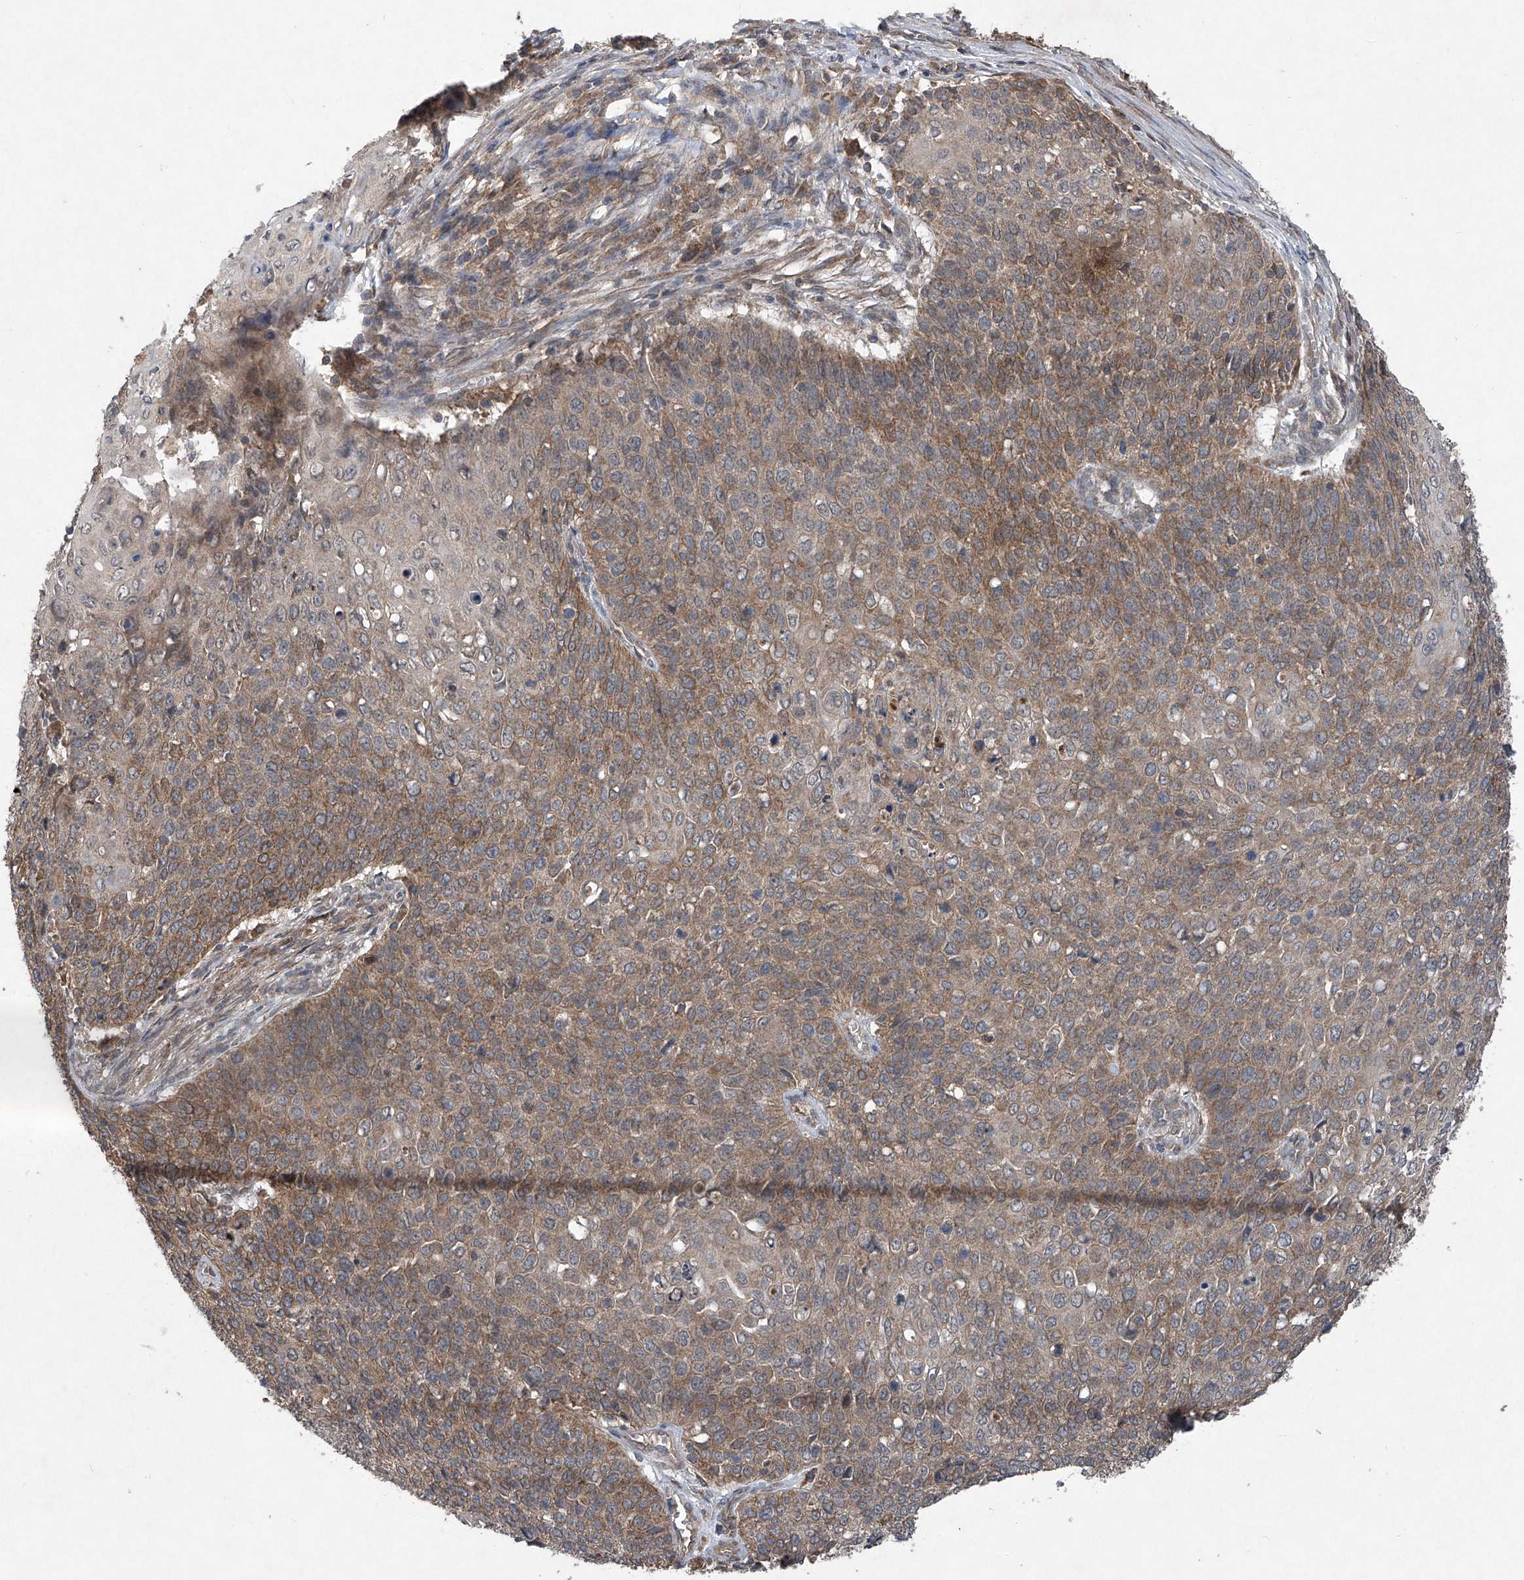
{"staining": {"intensity": "moderate", "quantity": "25%-75%", "location": "cytoplasmic/membranous"}, "tissue": "cervical cancer", "cell_type": "Tumor cells", "image_type": "cancer", "snomed": [{"axis": "morphology", "description": "Squamous cell carcinoma, NOS"}, {"axis": "topography", "description": "Cervix"}], "caption": "Immunohistochemistry (DAB) staining of human cervical squamous cell carcinoma displays moderate cytoplasmic/membranous protein expression in approximately 25%-75% of tumor cells.", "gene": "SUMF2", "patient": {"sex": "female", "age": 39}}